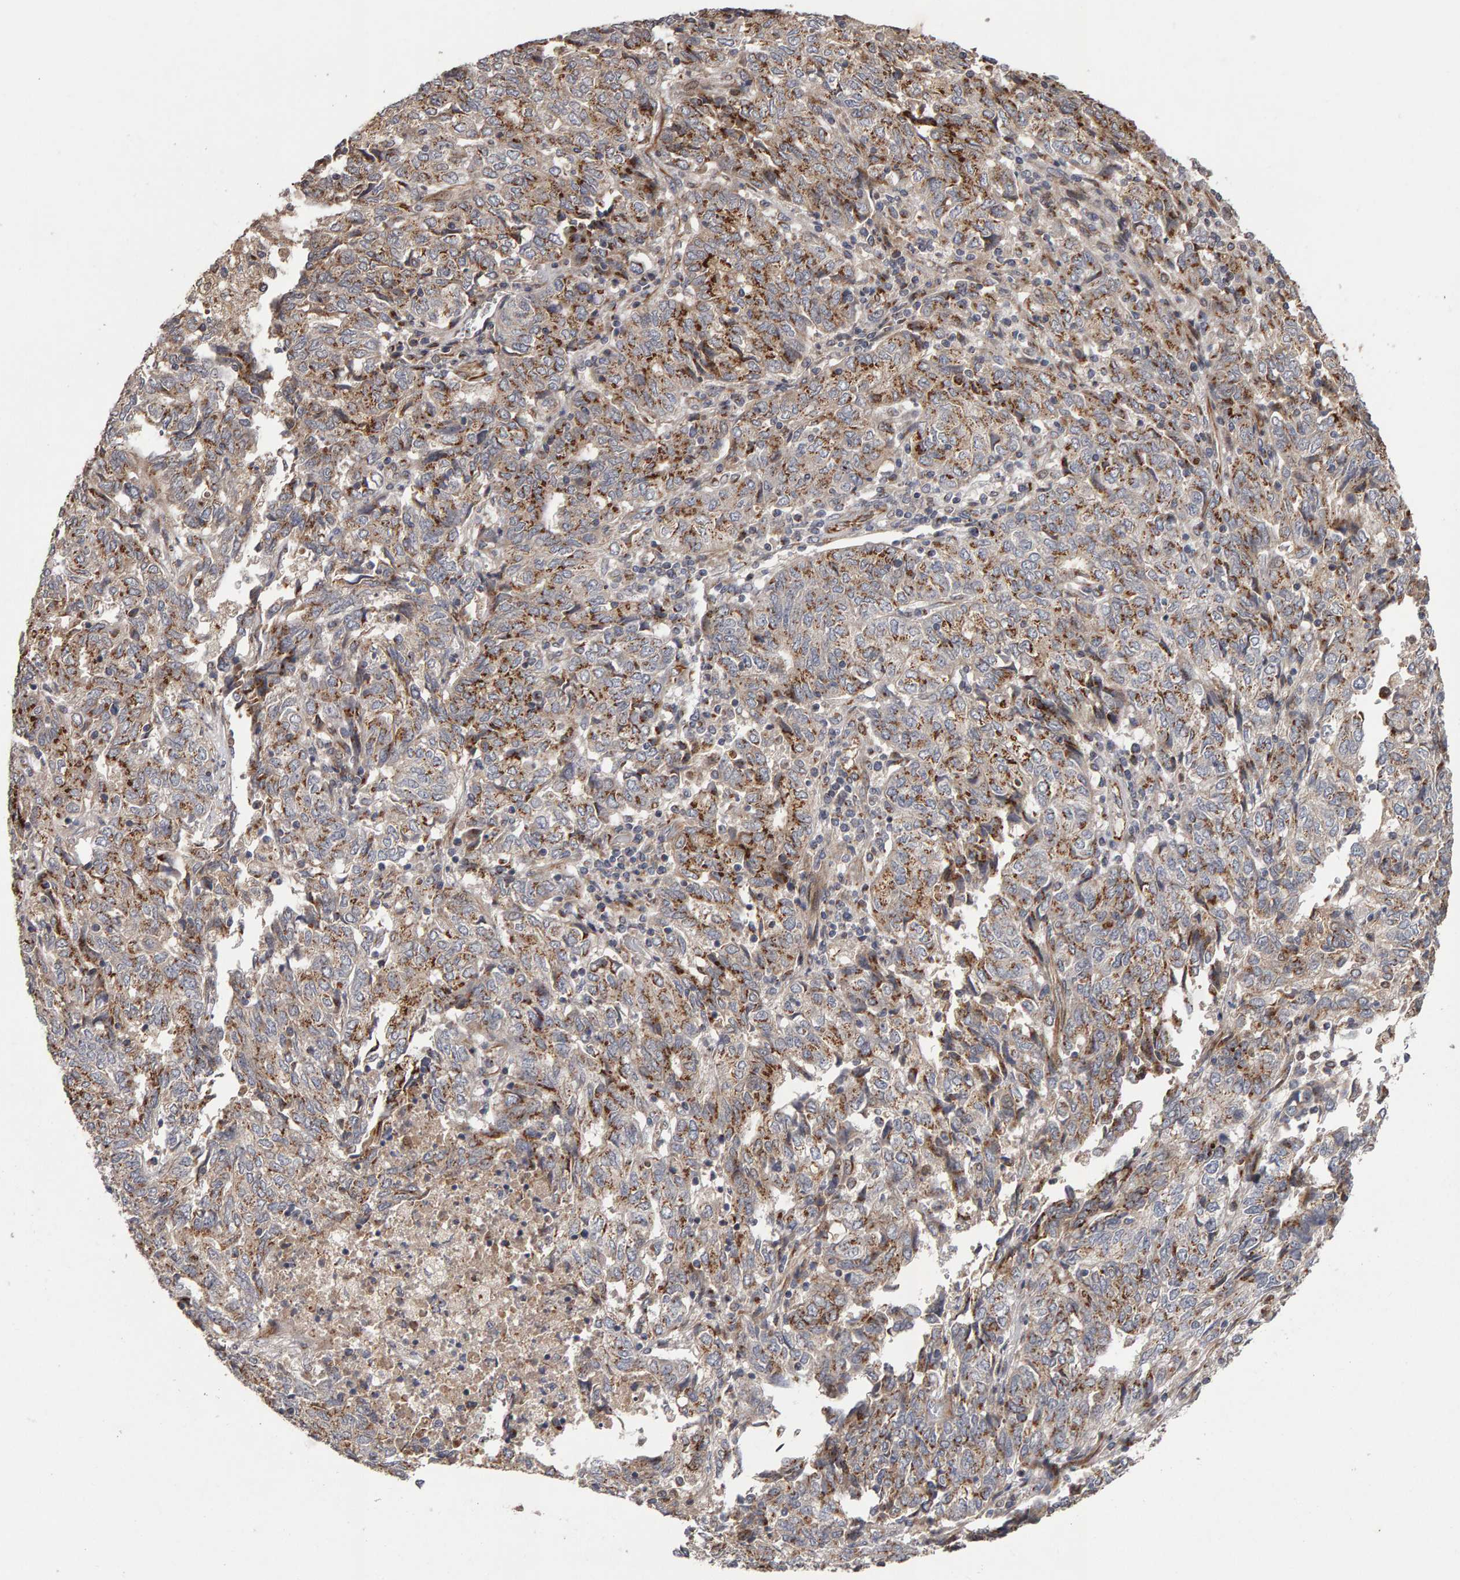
{"staining": {"intensity": "strong", "quantity": ">75%", "location": "cytoplasmic/membranous"}, "tissue": "endometrial cancer", "cell_type": "Tumor cells", "image_type": "cancer", "snomed": [{"axis": "morphology", "description": "Adenocarcinoma, NOS"}, {"axis": "topography", "description": "Endometrium"}], "caption": "Approximately >75% of tumor cells in endometrial cancer show strong cytoplasmic/membranous protein positivity as visualized by brown immunohistochemical staining.", "gene": "CANT1", "patient": {"sex": "female", "age": 80}}